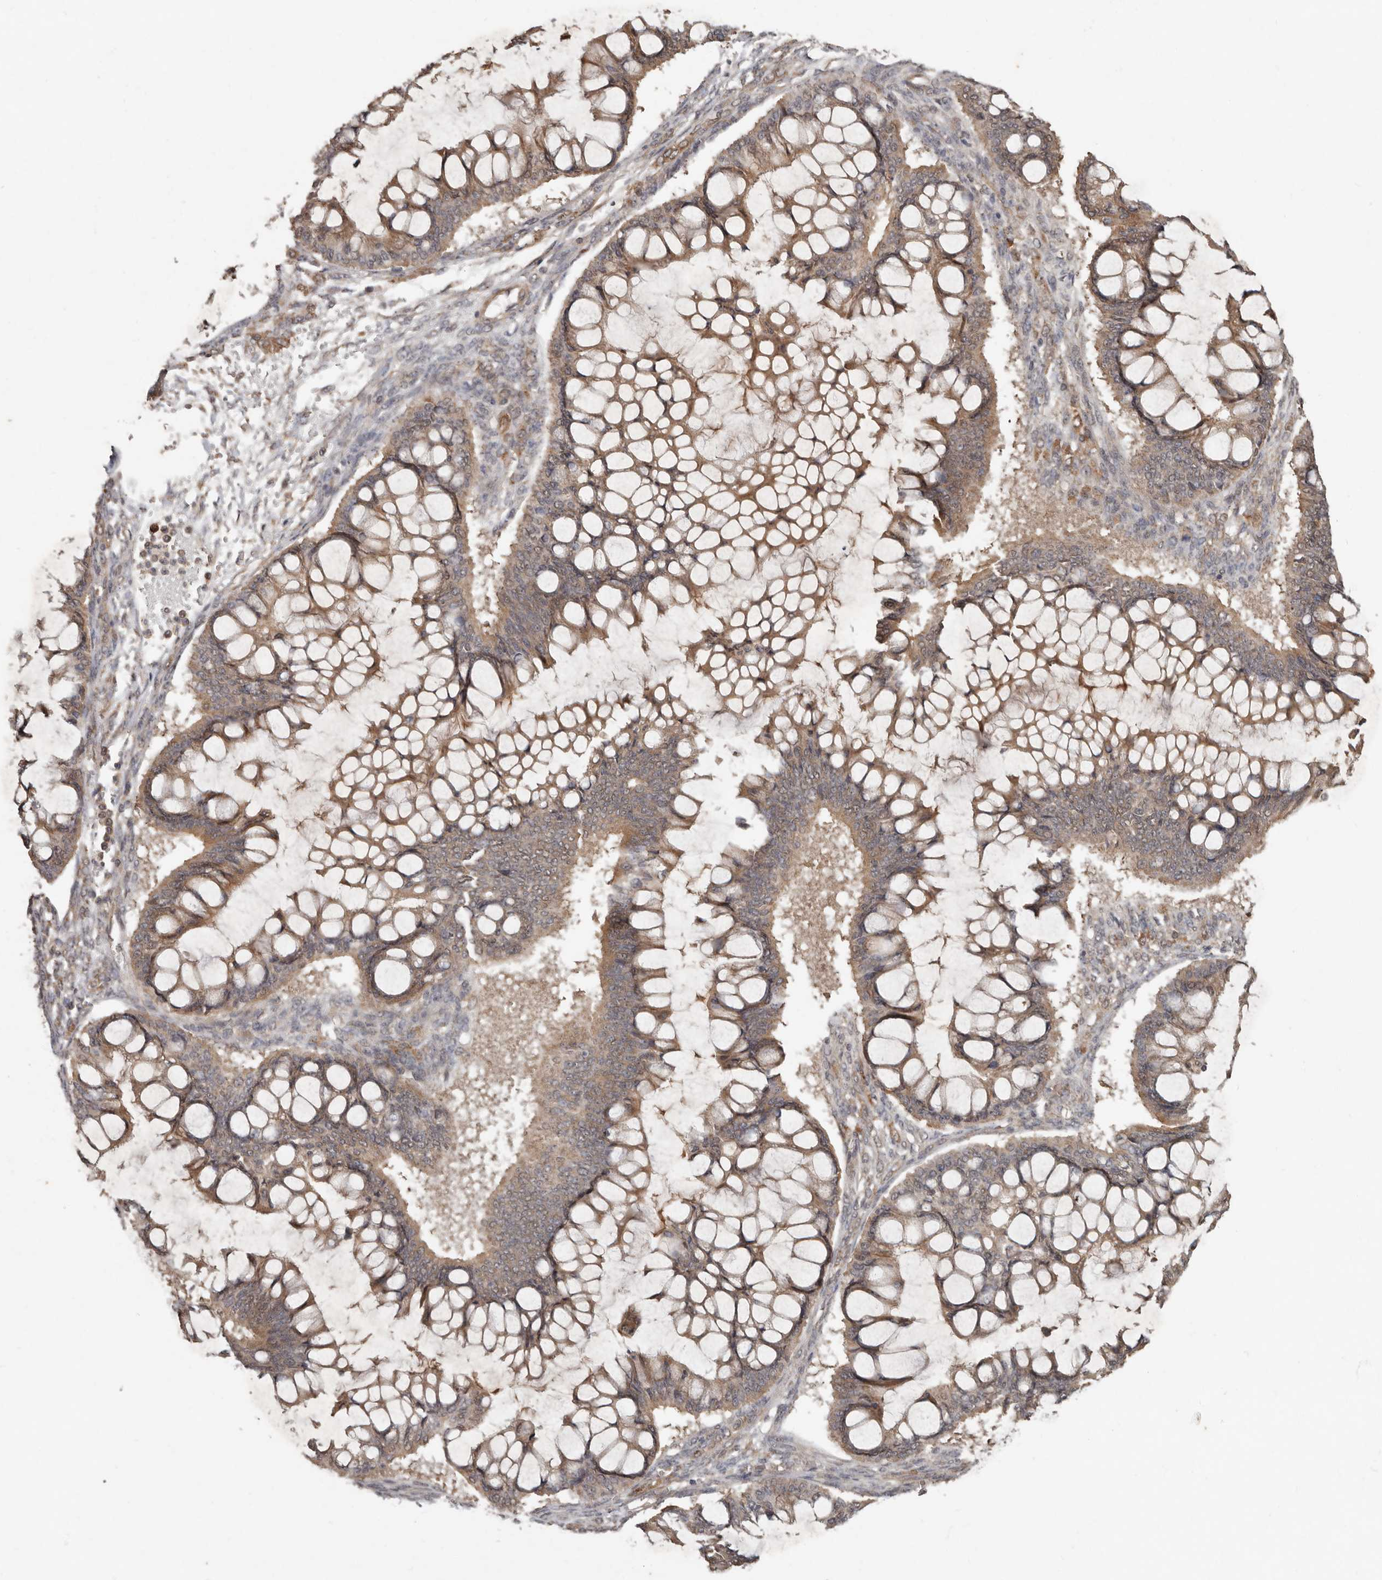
{"staining": {"intensity": "moderate", "quantity": ">75%", "location": "cytoplasmic/membranous"}, "tissue": "ovarian cancer", "cell_type": "Tumor cells", "image_type": "cancer", "snomed": [{"axis": "morphology", "description": "Cystadenocarcinoma, mucinous, NOS"}, {"axis": "topography", "description": "Ovary"}], "caption": "High-power microscopy captured an immunohistochemistry (IHC) histopathology image of ovarian cancer, revealing moderate cytoplasmic/membranous staining in approximately >75% of tumor cells.", "gene": "KIF26B", "patient": {"sex": "female", "age": 73}}